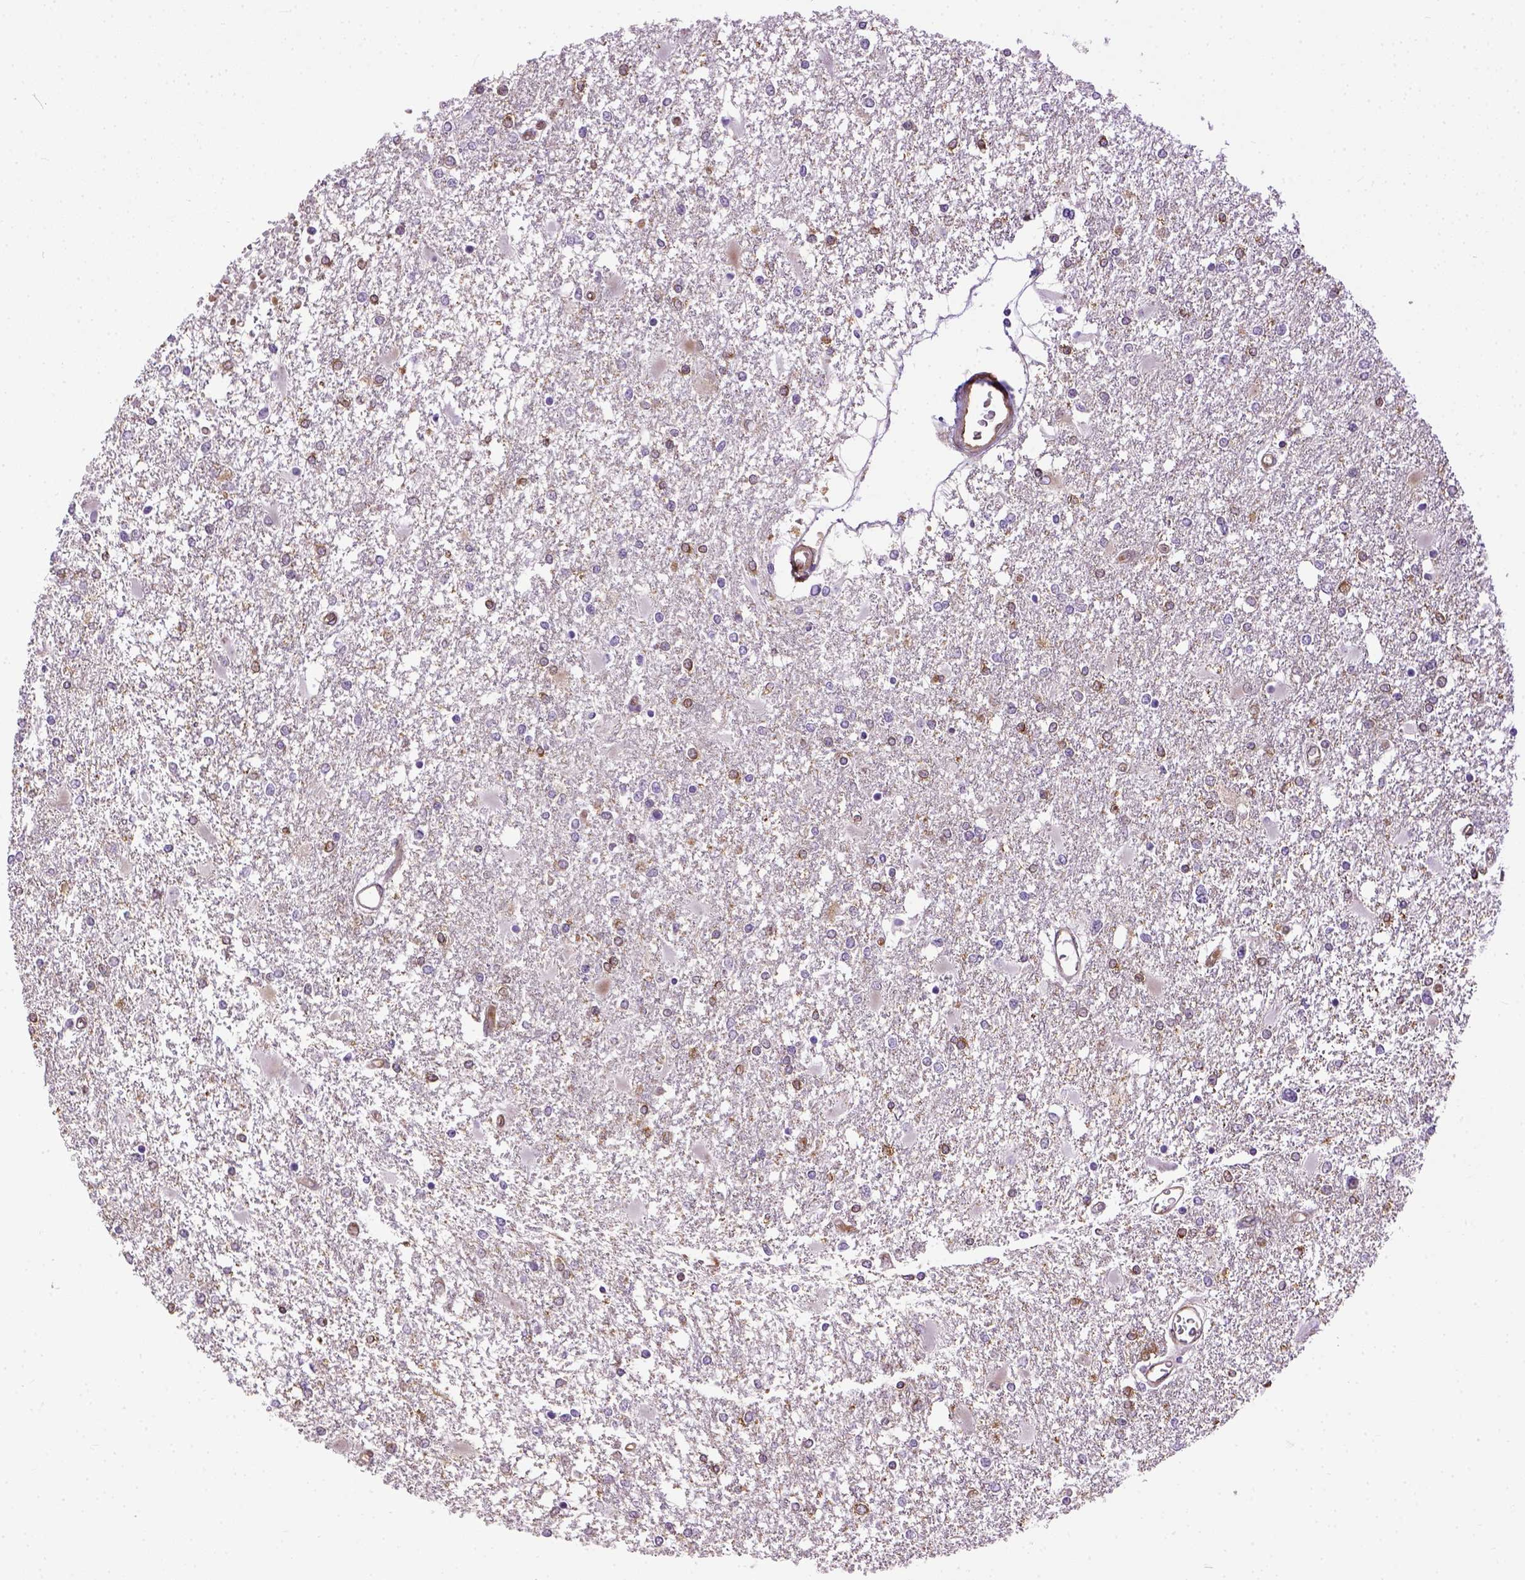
{"staining": {"intensity": "strong", "quantity": "<25%", "location": "cytoplasmic/membranous"}, "tissue": "glioma", "cell_type": "Tumor cells", "image_type": "cancer", "snomed": [{"axis": "morphology", "description": "Glioma, malignant, High grade"}, {"axis": "topography", "description": "Cerebral cortex"}], "caption": "Immunohistochemistry (IHC) of human glioma exhibits medium levels of strong cytoplasmic/membranous positivity in about <25% of tumor cells.", "gene": "KAZN", "patient": {"sex": "male", "age": 79}}